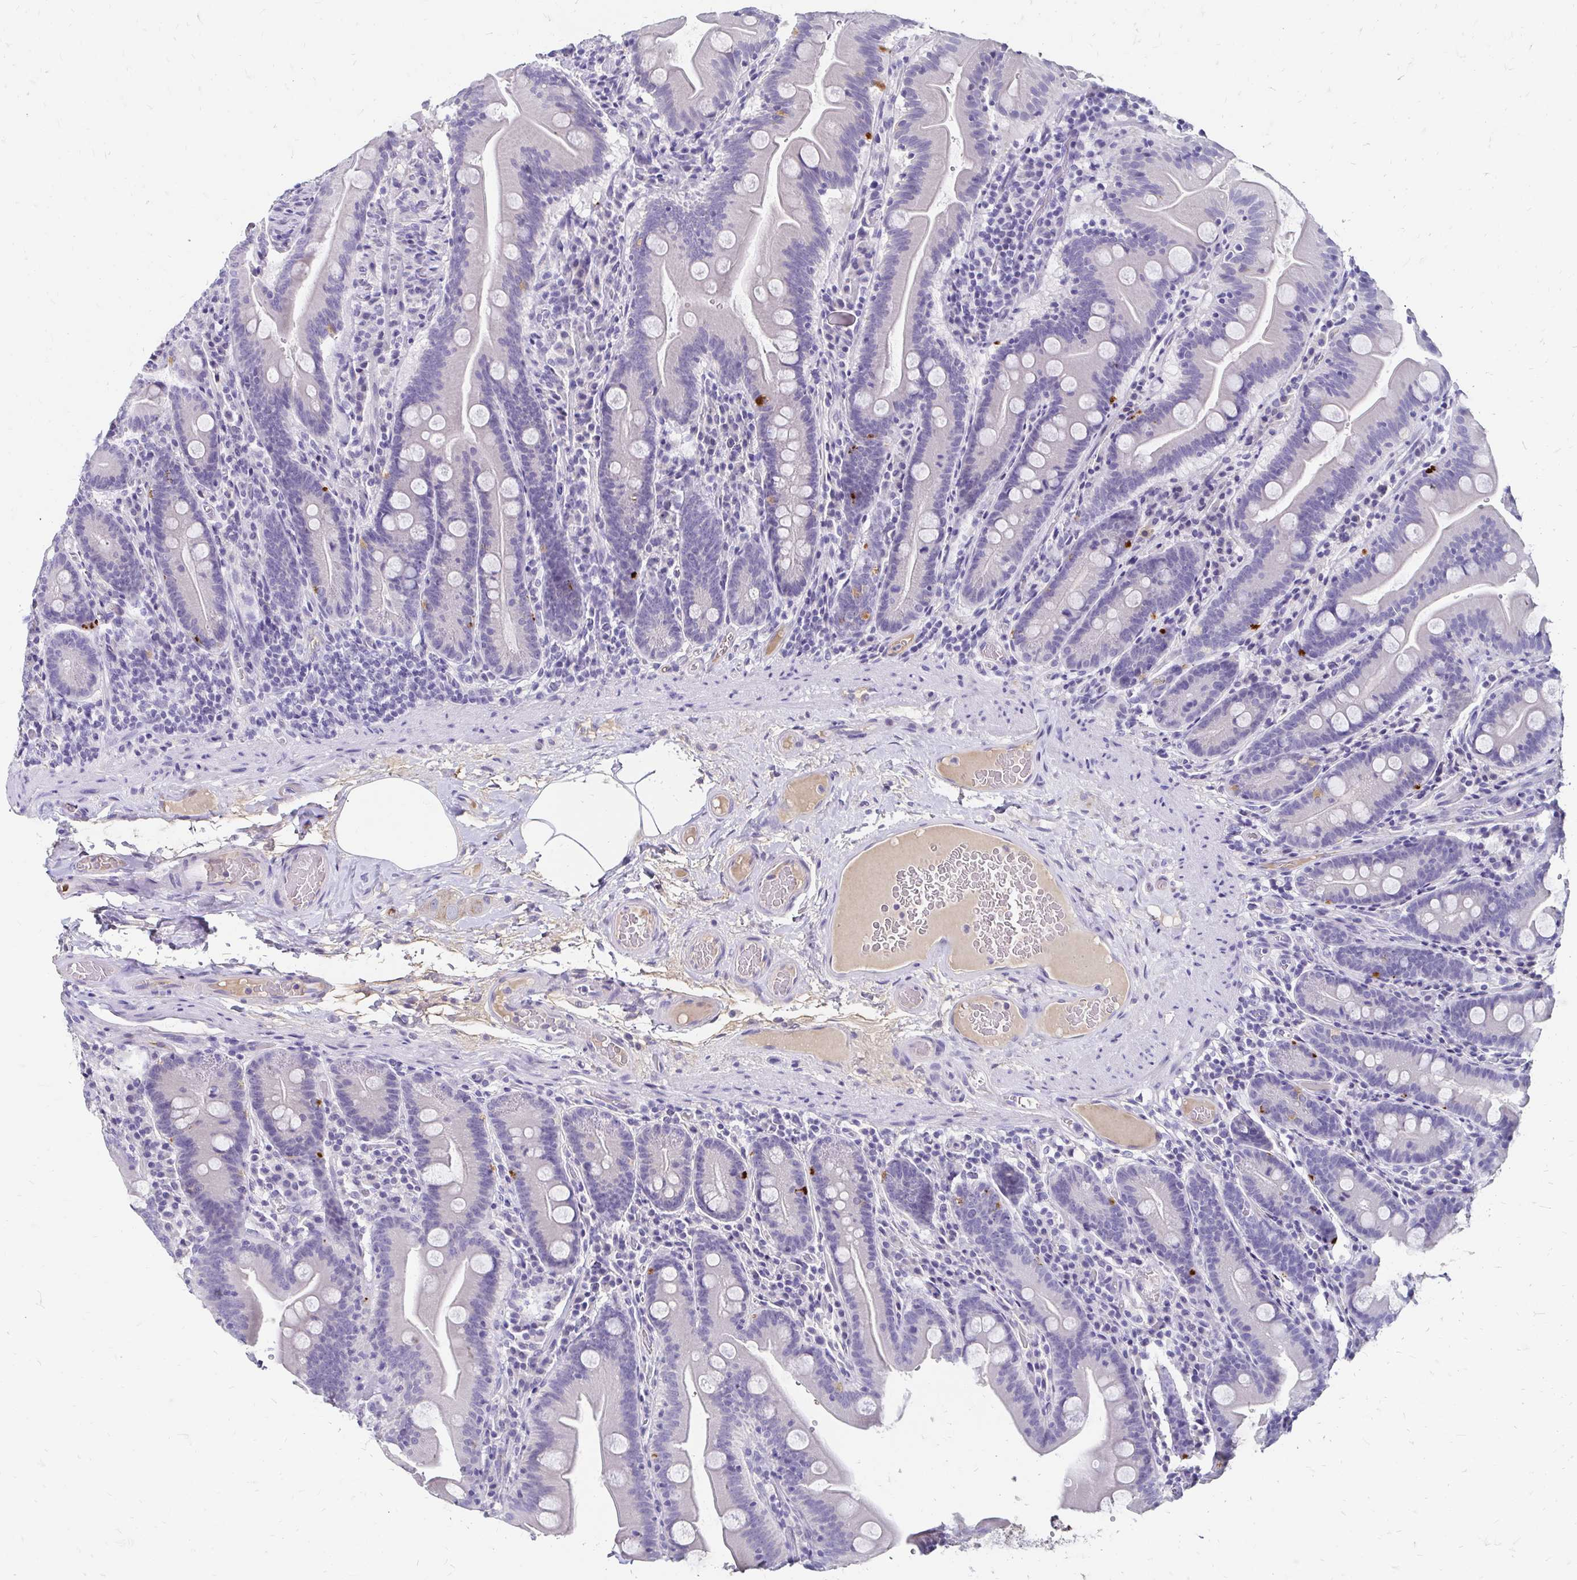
{"staining": {"intensity": "strong", "quantity": "<25%", "location": "cytoplasmic/membranous"}, "tissue": "small intestine", "cell_type": "Glandular cells", "image_type": "normal", "snomed": [{"axis": "morphology", "description": "Normal tissue, NOS"}, {"axis": "topography", "description": "Small intestine"}], "caption": "Immunohistochemical staining of normal small intestine demonstrates medium levels of strong cytoplasmic/membranous positivity in about <25% of glandular cells.", "gene": "SCG3", "patient": {"sex": "male", "age": 37}}